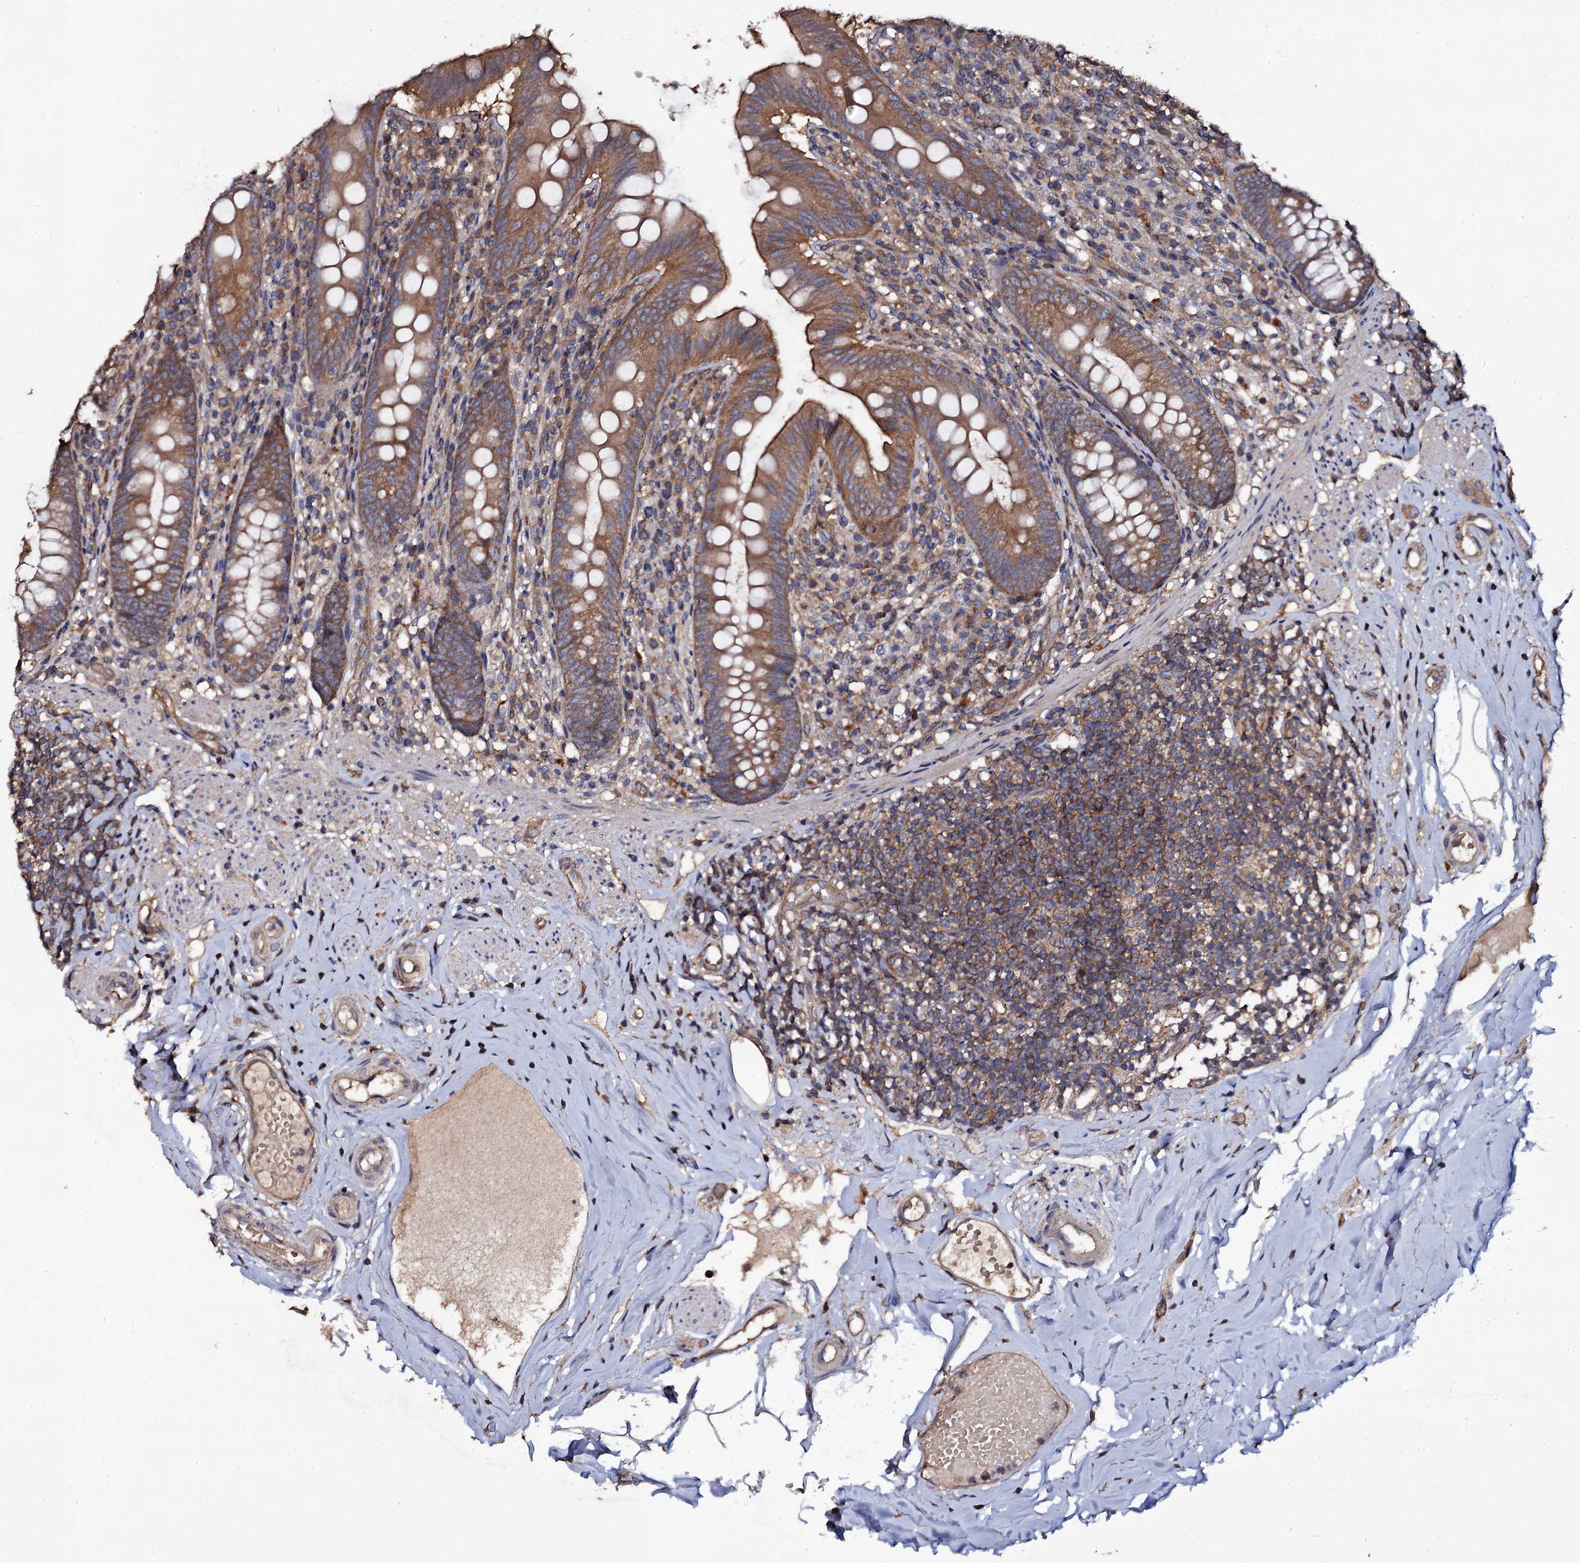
{"staining": {"intensity": "moderate", "quantity": ">75%", "location": "cytoplasmic/membranous"}, "tissue": "appendix", "cell_type": "Glandular cells", "image_type": "normal", "snomed": [{"axis": "morphology", "description": "Normal tissue, NOS"}, {"axis": "topography", "description": "Appendix"}], "caption": "DAB (3,3'-diaminobenzidine) immunohistochemical staining of unremarkable human appendix shows moderate cytoplasmic/membranous protein positivity in approximately >75% of glandular cells.", "gene": "TTC23", "patient": {"sex": "male", "age": 55}}